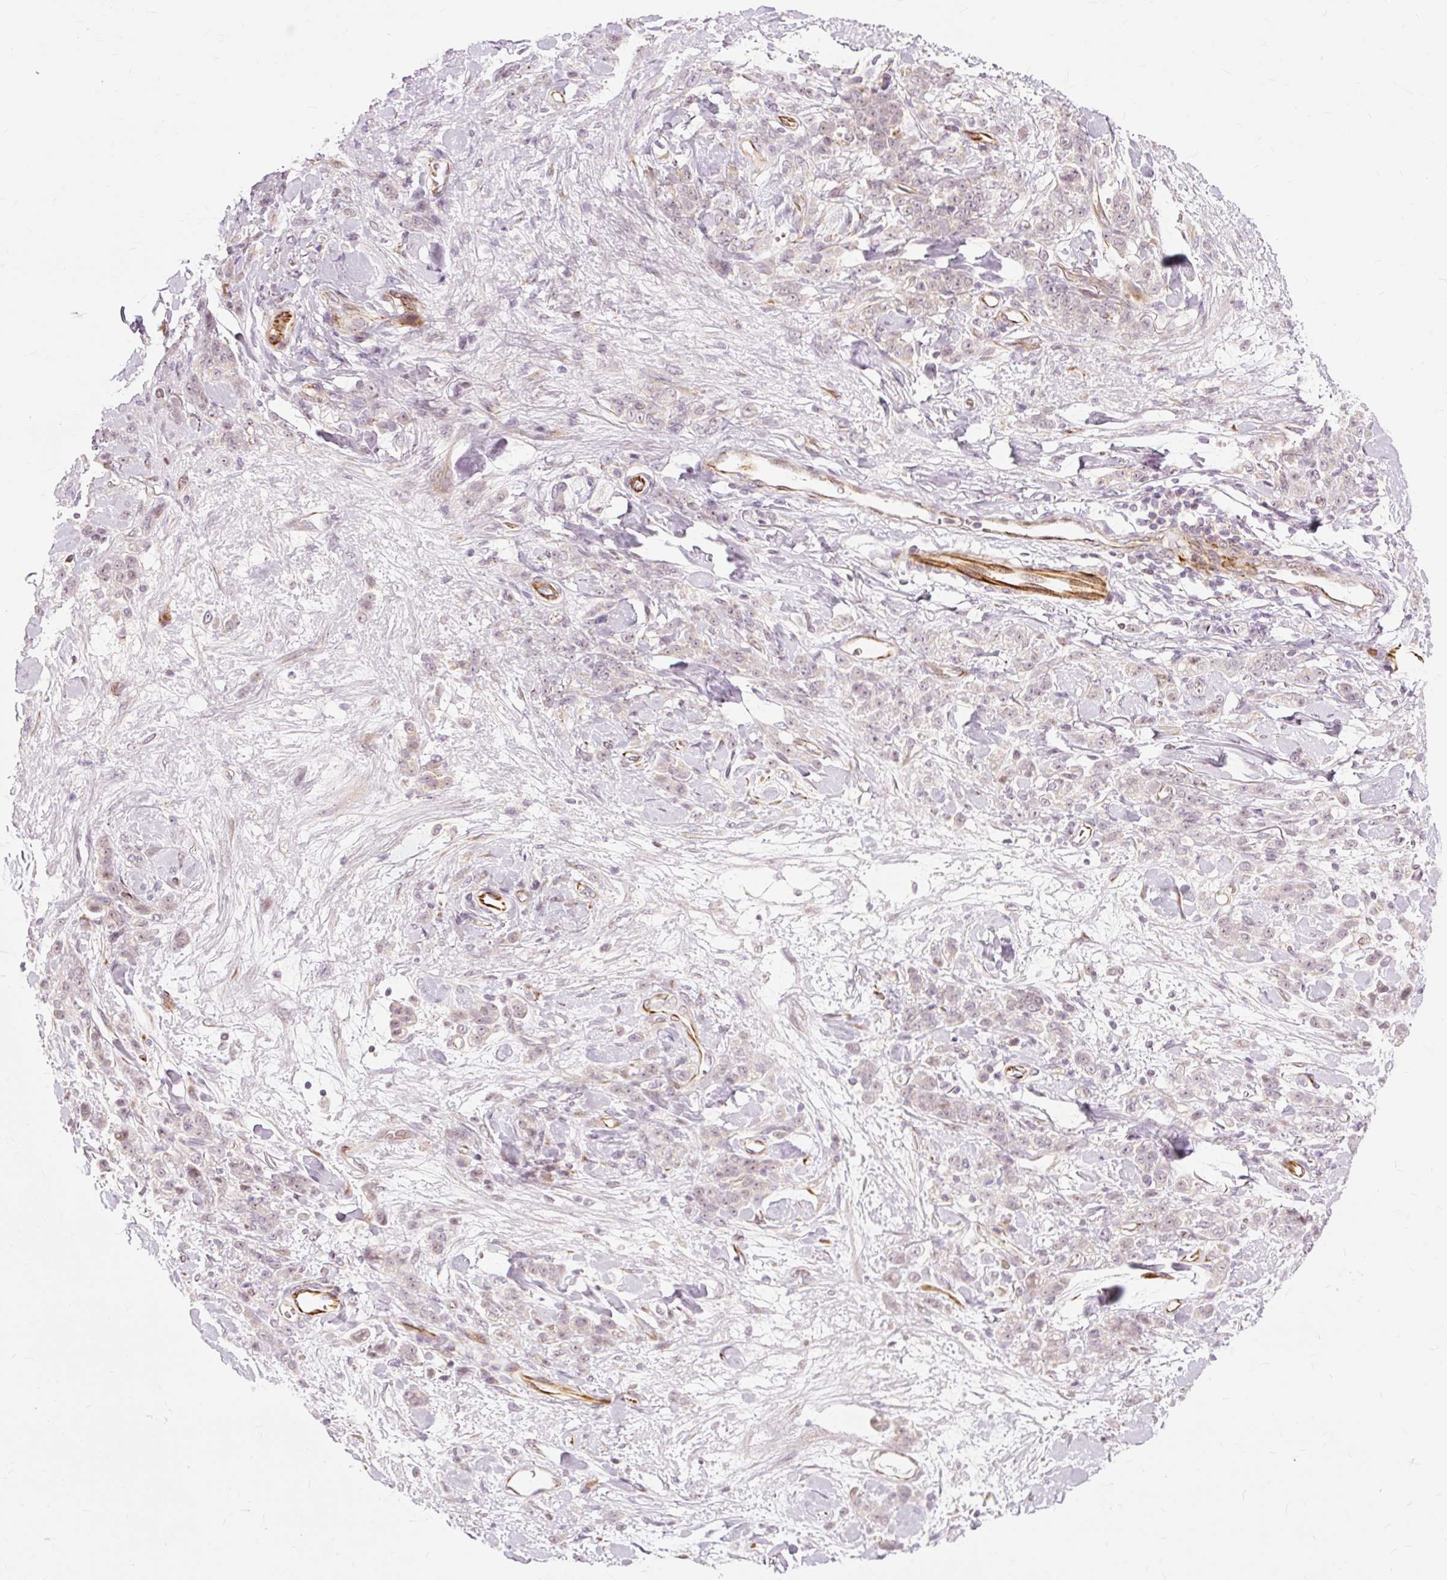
{"staining": {"intensity": "weak", "quantity": "<25%", "location": "nuclear"}, "tissue": "stomach cancer", "cell_type": "Tumor cells", "image_type": "cancer", "snomed": [{"axis": "morphology", "description": "Normal tissue, NOS"}, {"axis": "morphology", "description": "Adenocarcinoma, NOS"}, {"axis": "topography", "description": "Stomach"}], "caption": "Micrograph shows no significant protein expression in tumor cells of adenocarcinoma (stomach). (DAB immunohistochemistry with hematoxylin counter stain).", "gene": "MMACHC", "patient": {"sex": "male", "age": 82}}